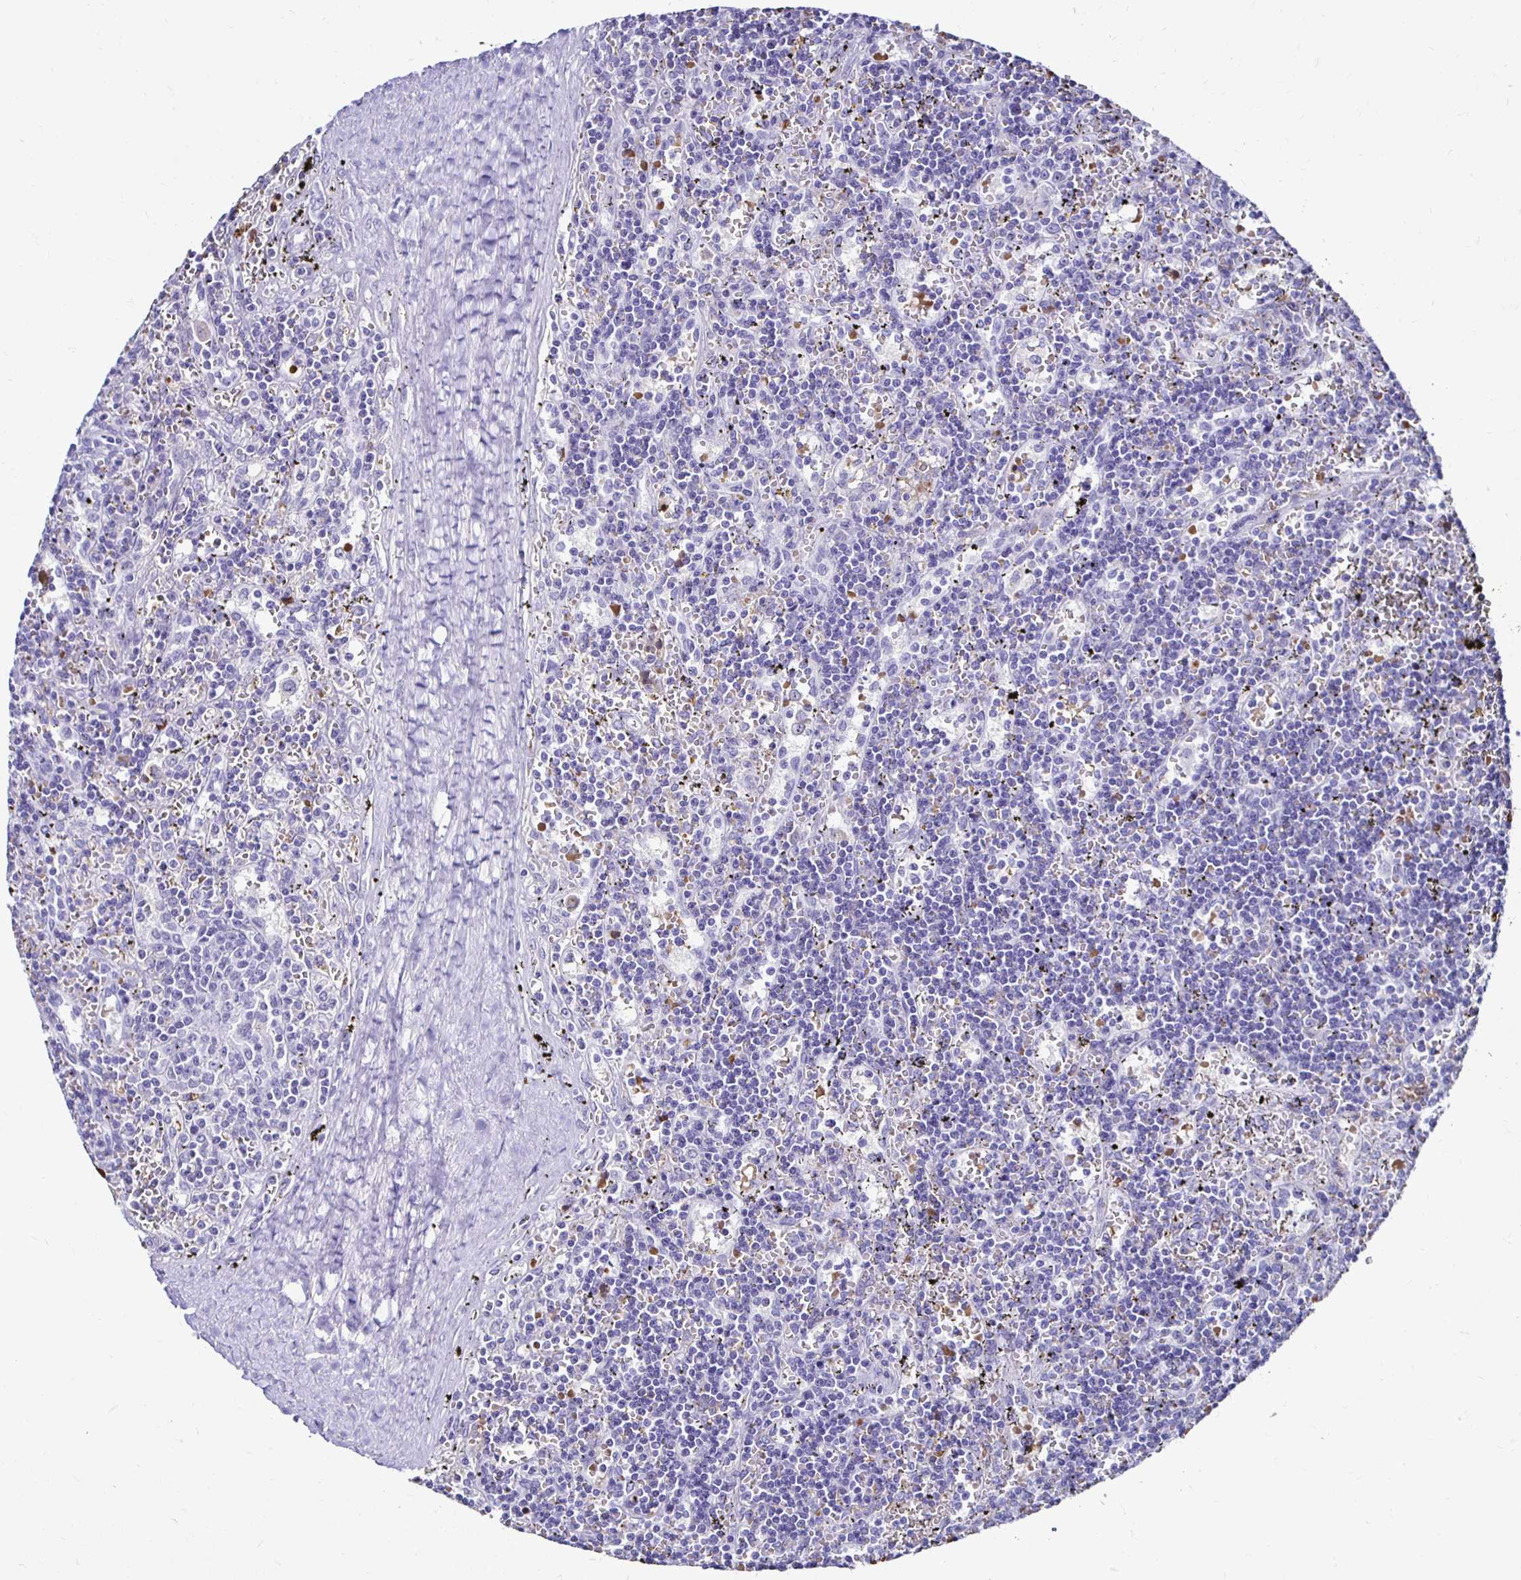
{"staining": {"intensity": "negative", "quantity": "none", "location": "none"}, "tissue": "lymphoma", "cell_type": "Tumor cells", "image_type": "cancer", "snomed": [{"axis": "morphology", "description": "Malignant lymphoma, non-Hodgkin's type, Low grade"}, {"axis": "topography", "description": "Spleen"}], "caption": "The photomicrograph reveals no significant staining in tumor cells of lymphoma.", "gene": "RHBDL3", "patient": {"sex": "male", "age": 60}}